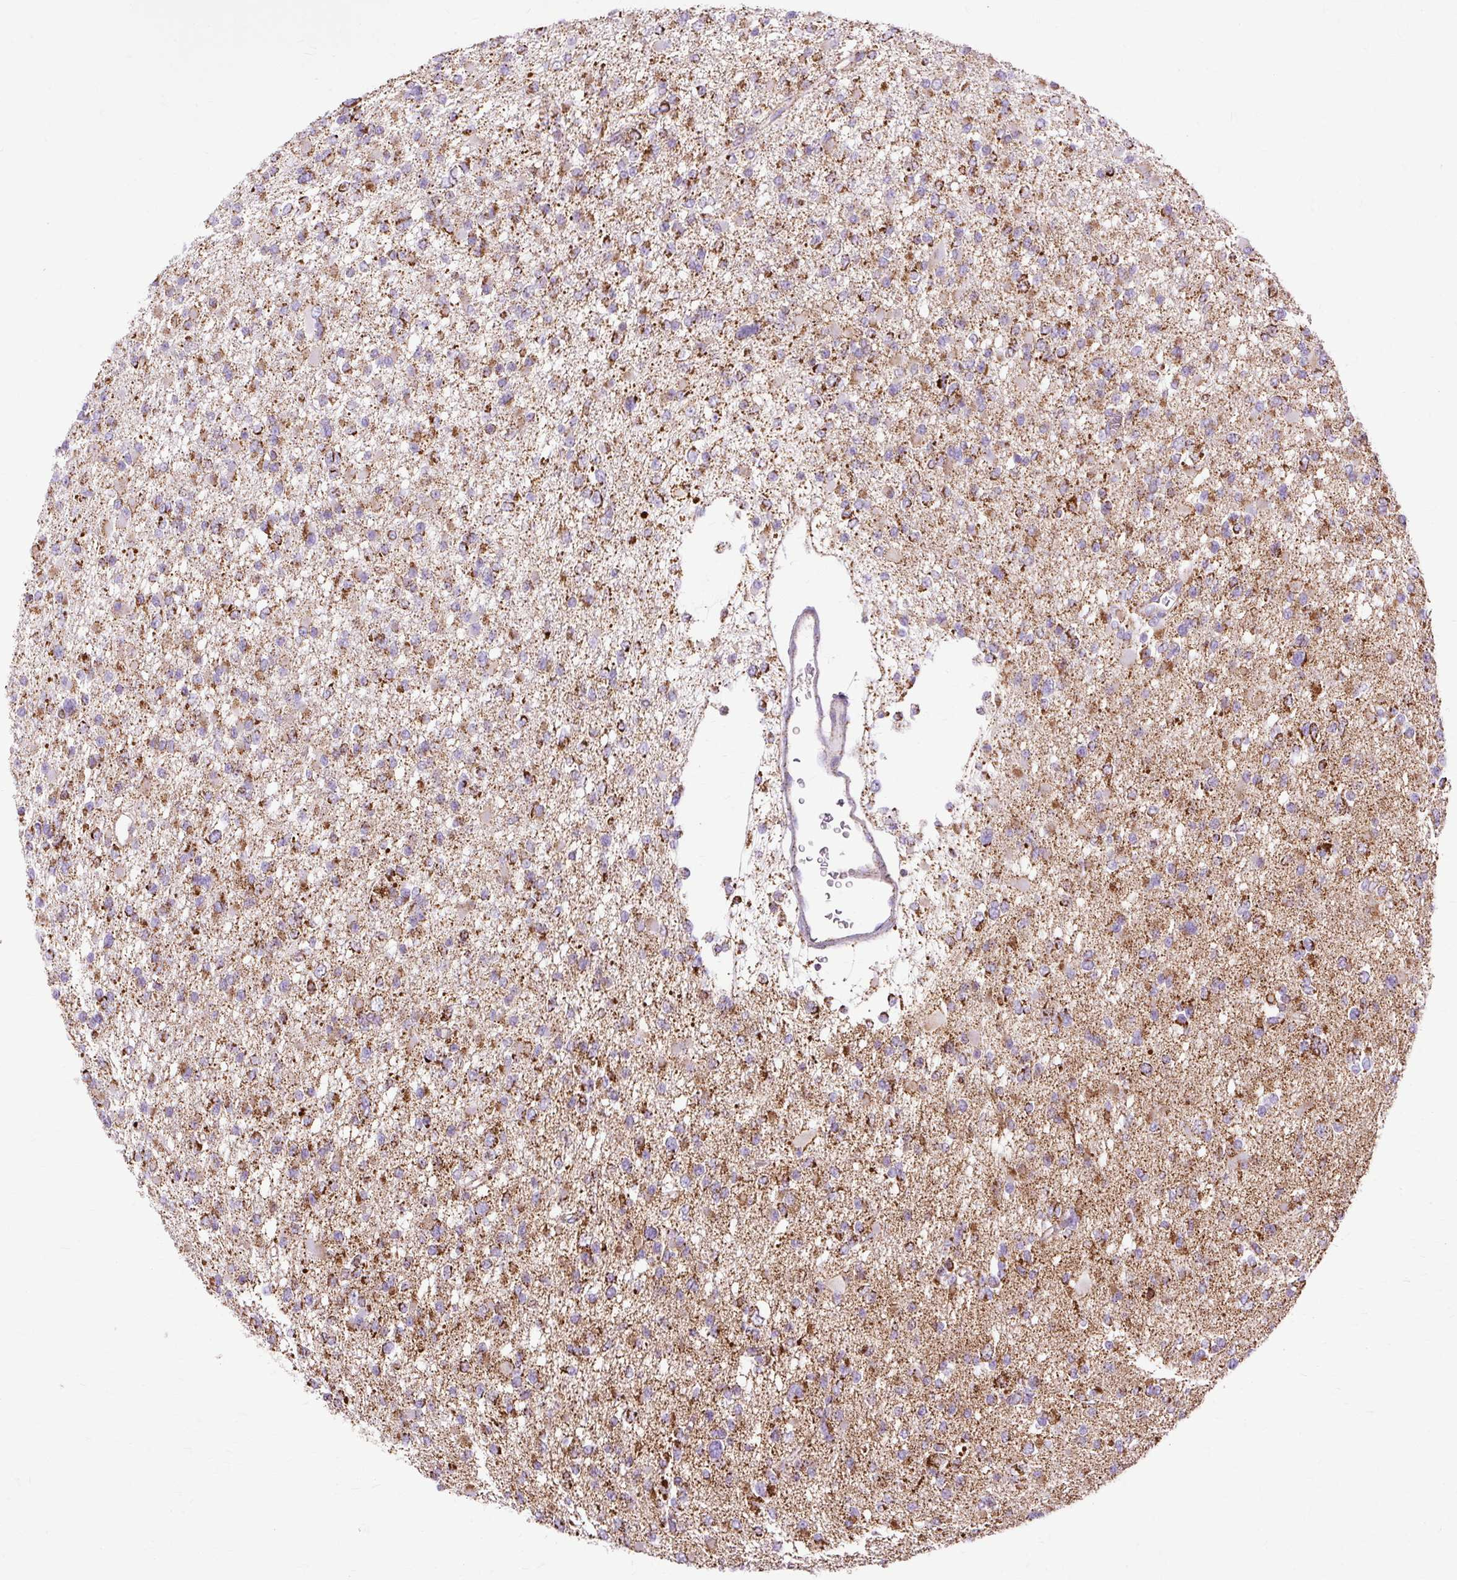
{"staining": {"intensity": "moderate", "quantity": ">75%", "location": "cytoplasmic/membranous"}, "tissue": "glioma", "cell_type": "Tumor cells", "image_type": "cancer", "snomed": [{"axis": "morphology", "description": "Glioma, malignant, Low grade"}, {"axis": "topography", "description": "Brain"}], "caption": "The micrograph exhibits a brown stain indicating the presence of a protein in the cytoplasmic/membranous of tumor cells in malignant glioma (low-grade). (Stains: DAB in brown, nuclei in blue, Microscopy: brightfield microscopy at high magnification).", "gene": "DLAT", "patient": {"sex": "female", "age": 22}}